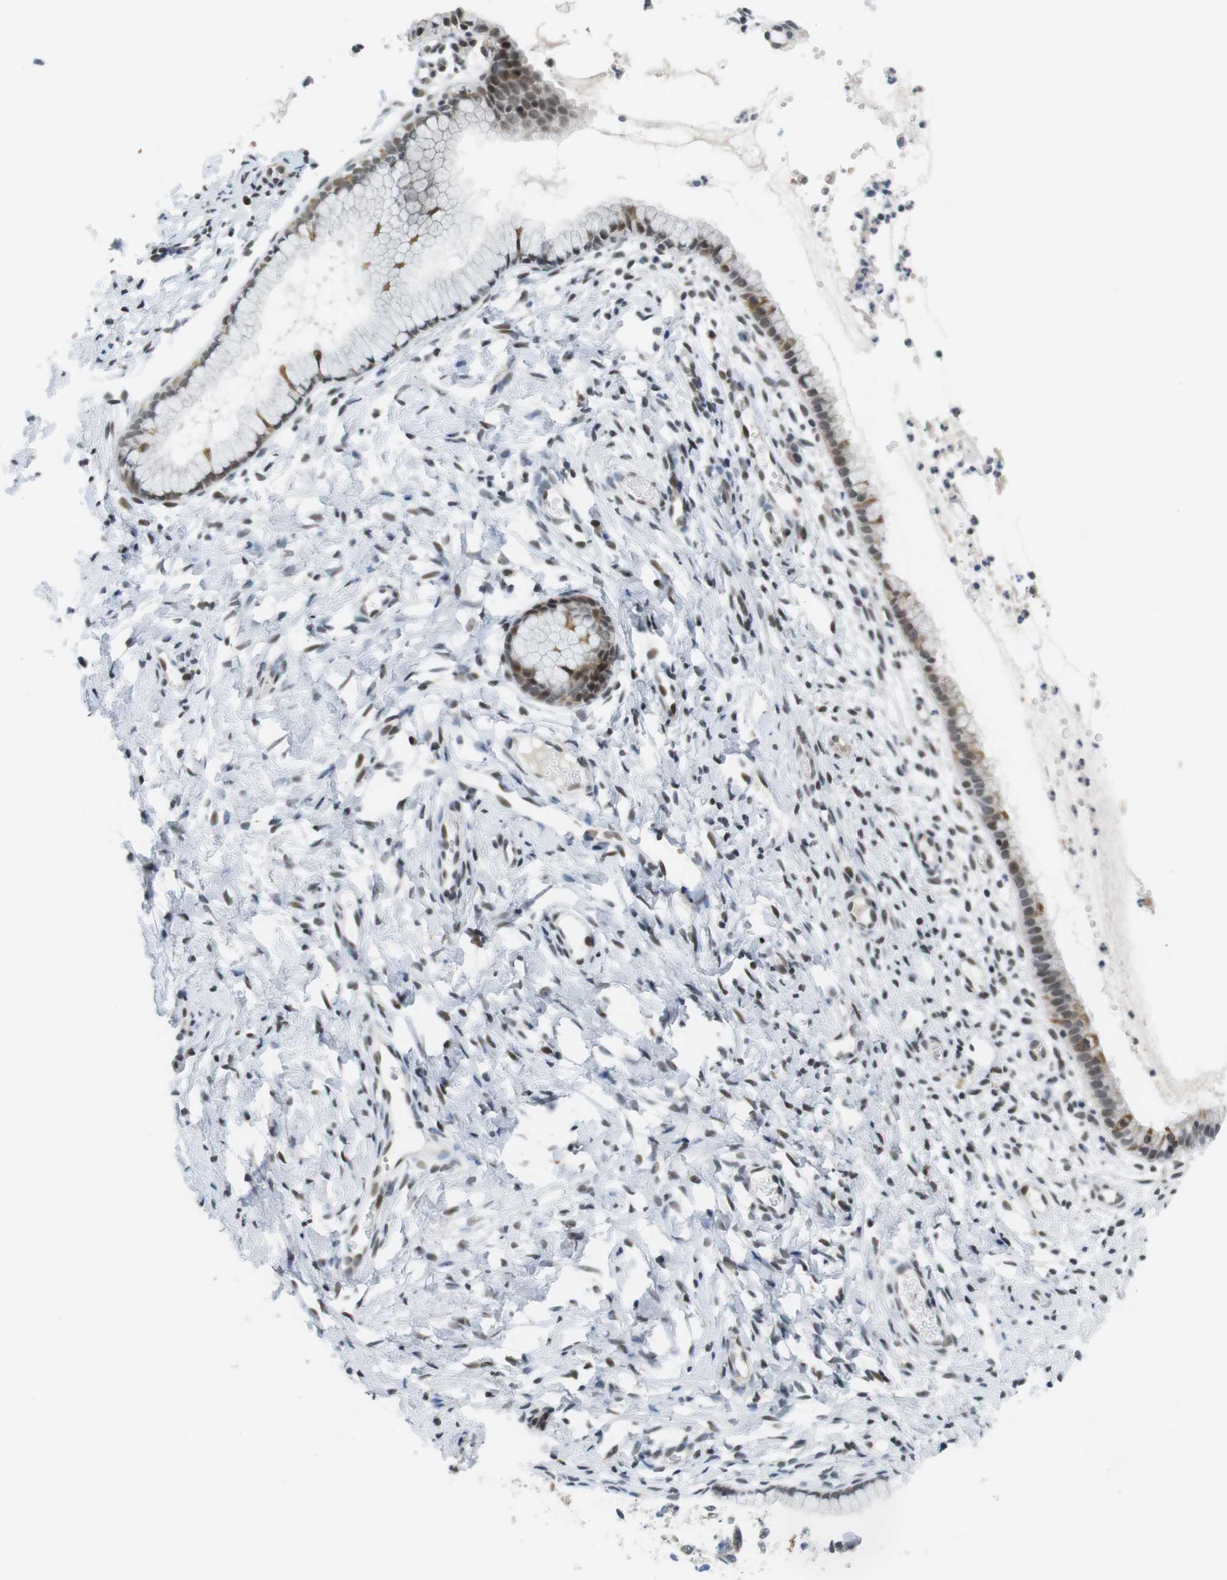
{"staining": {"intensity": "moderate", "quantity": "<25%", "location": "nuclear"}, "tissue": "cervix", "cell_type": "Glandular cells", "image_type": "normal", "snomed": [{"axis": "morphology", "description": "Normal tissue, NOS"}, {"axis": "topography", "description": "Cervix"}], "caption": "Immunohistochemical staining of normal human cervix displays moderate nuclear protein staining in approximately <25% of glandular cells. The protein of interest is shown in brown color, while the nuclei are stained blue.", "gene": "BRD4", "patient": {"sex": "female", "age": 65}}